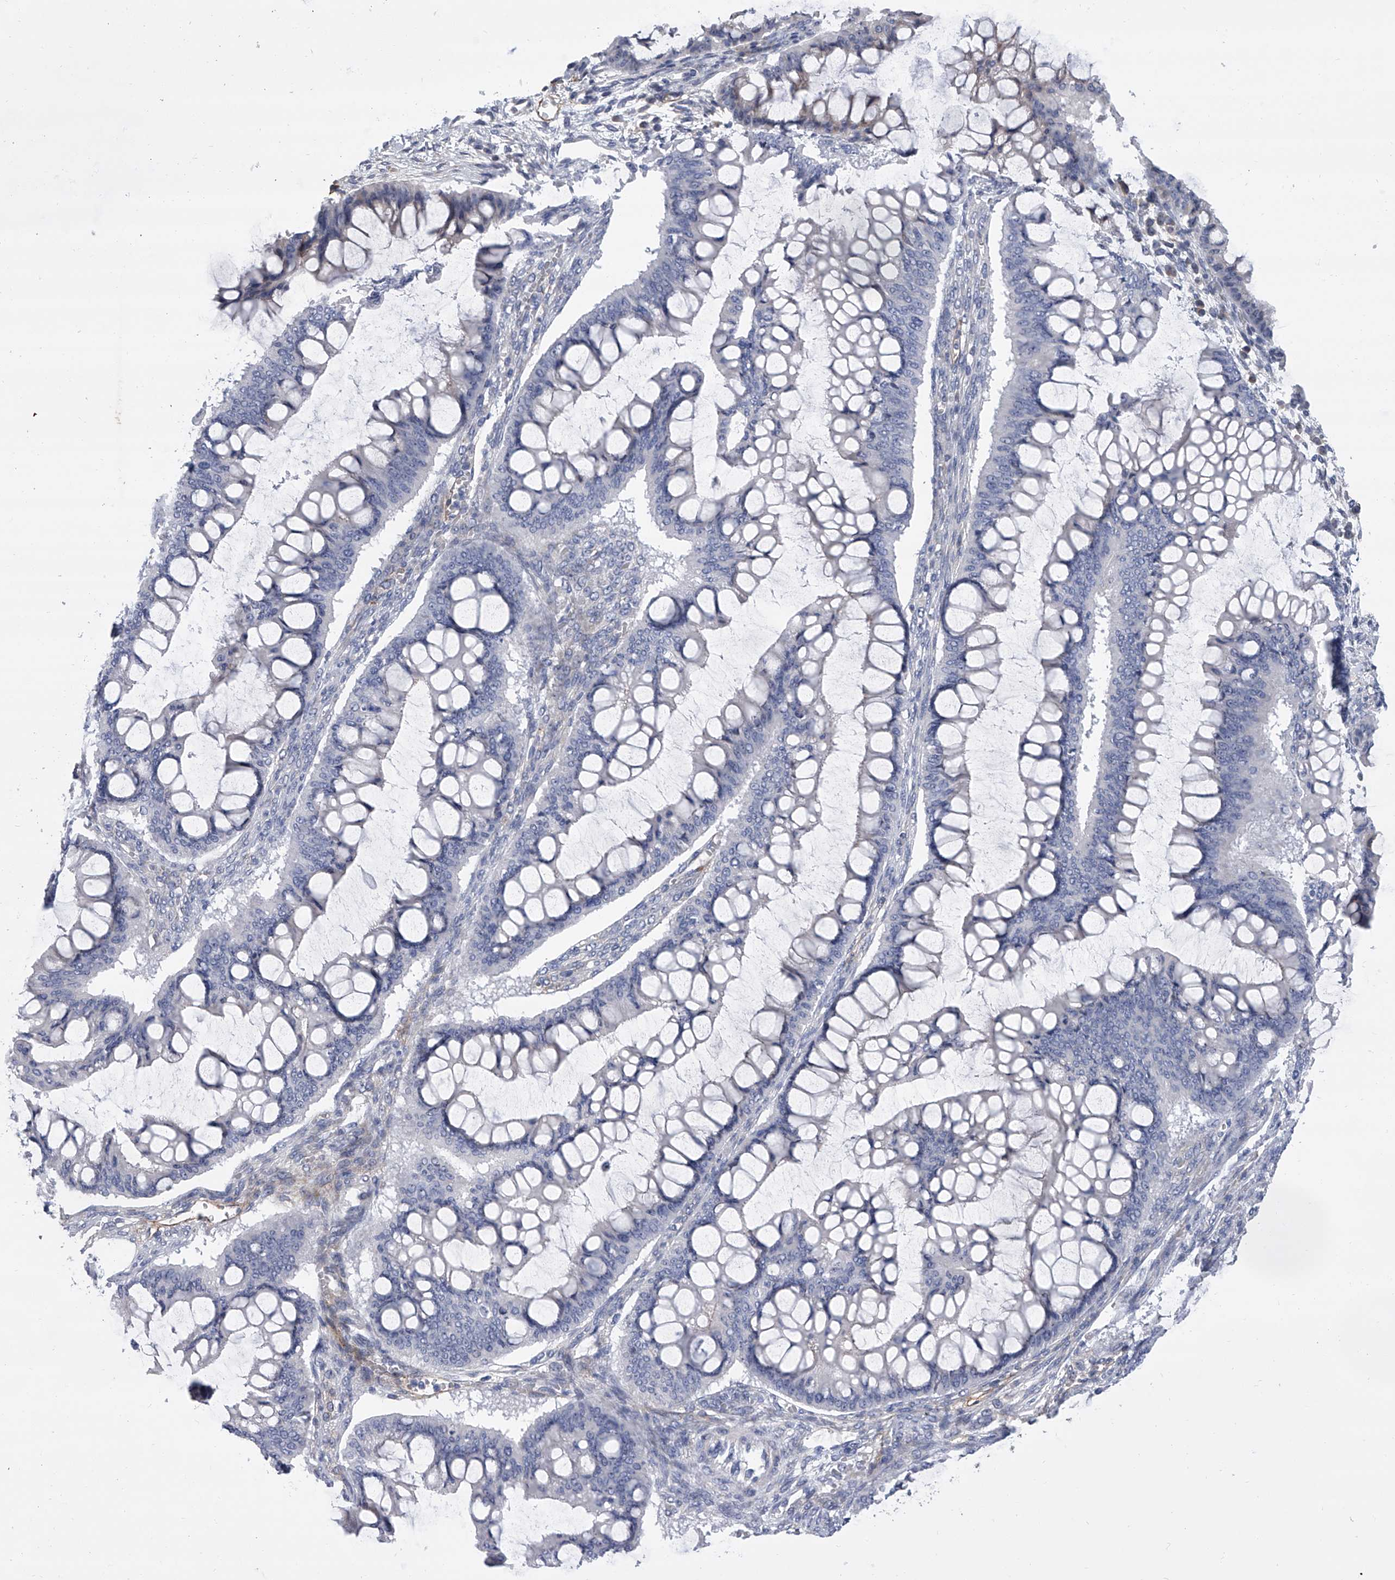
{"staining": {"intensity": "negative", "quantity": "none", "location": "none"}, "tissue": "ovarian cancer", "cell_type": "Tumor cells", "image_type": "cancer", "snomed": [{"axis": "morphology", "description": "Cystadenocarcinoma, mucinous, NOS"}, {"axis": "topography", "description": "Ovary"}], "caption": "Tumor cells are negative for brown protein staining in mucinous cystadenocarcinoma (ovarian).", "gene": "ALG14", "patient": {"sex": "female", "age": 73}}